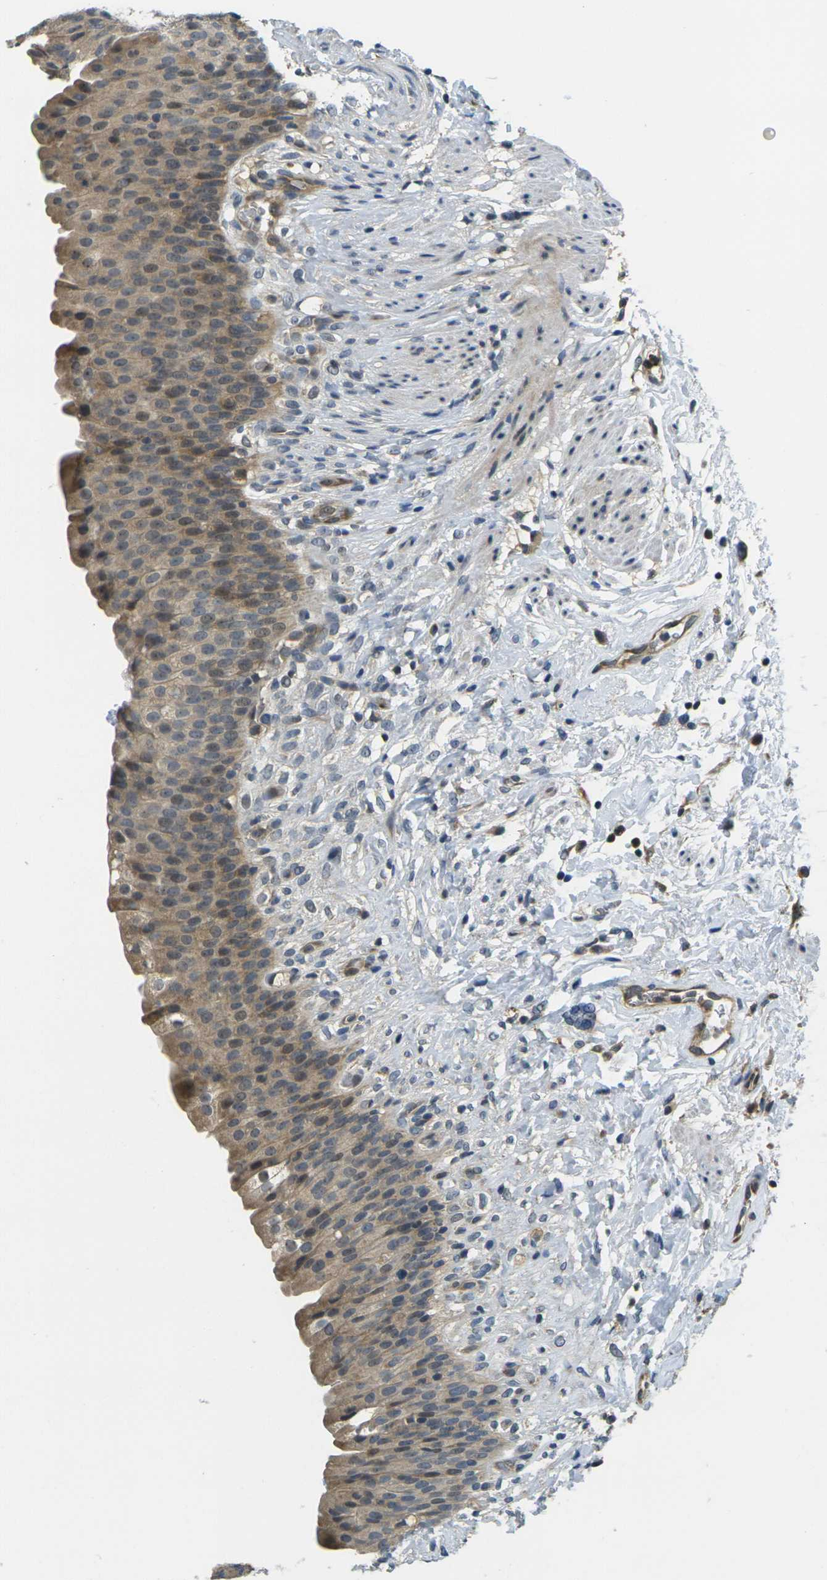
{"staining": {"intensity": "weak", "quantity": ">75%", "location": "cytoplasmic/membranous"}, "tissue": "urinary bladder", "cell_type": "Urothelial cells", "image_type": "normal", "snomed": [{"axis": "morphology", "description": "Normal tissue, NOS"}, {"axis": "topography", "description": "Urinary bladder"}], "caption": "Immunohistochemical staining of unremarkable human urinary bladder reveals low levels of weak cytoplasmic/membranous staining in approximately >75% of urothelial cells.", "gene": "MINAR2", "patient": {"sex": "female", "age": 79}}